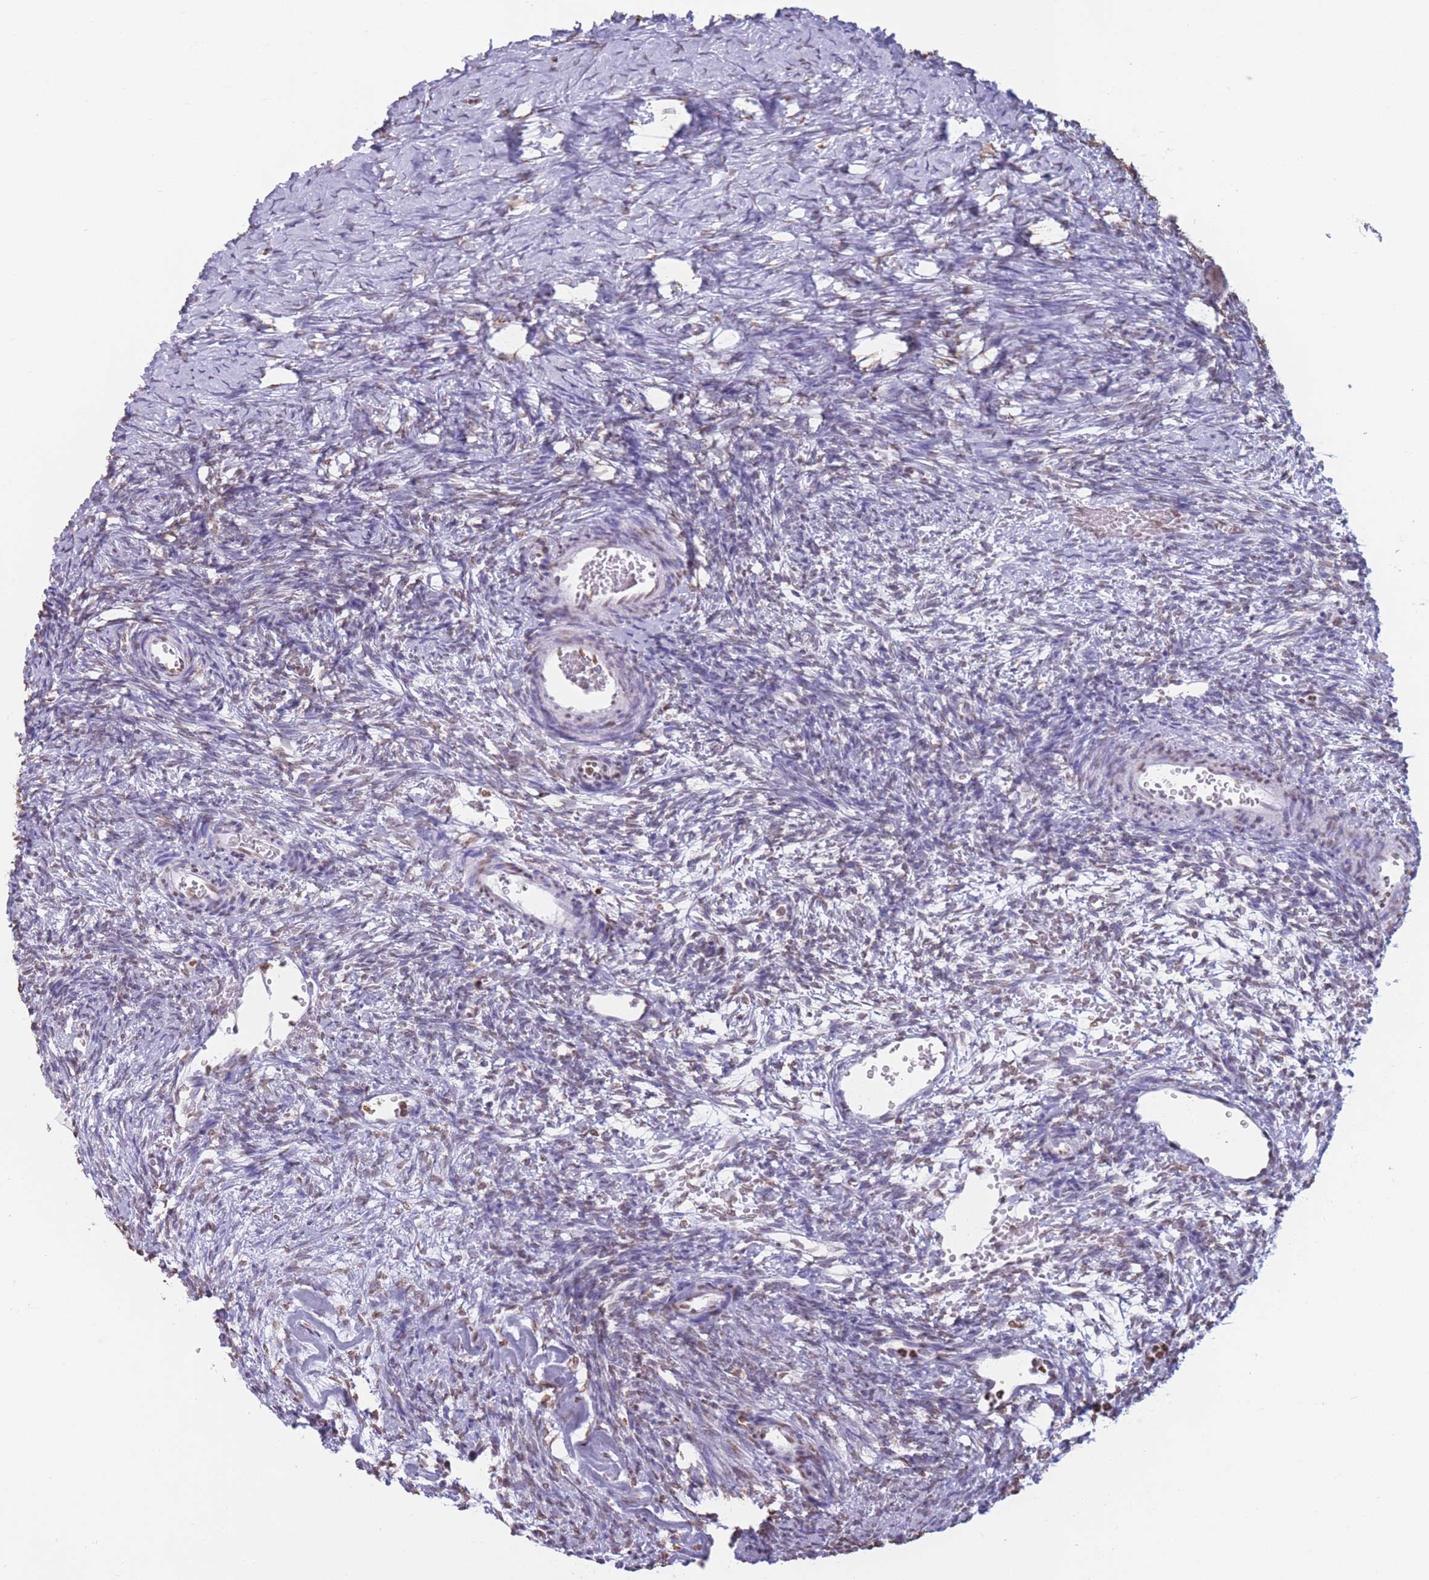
{"staining": {"intensity": "moderate", "quantity": "<25%", "location": "nuclear"}, "tissue": "ovary", "cell_type": "Ovarian stroma cells", "image_type": "normal", "snomed": [{"axis": "morphology", "description": "Normal tissue, NOS"}, {"axis": "topography", "description": "Ovary"}], "caption": "Immunohistochemical staining of benign human ovary reveals moderate nuclear protein expression in about <25% of ovarian stroma cells.", "gene": "RYK", "patient": {"sex": "female", "age": 39}}